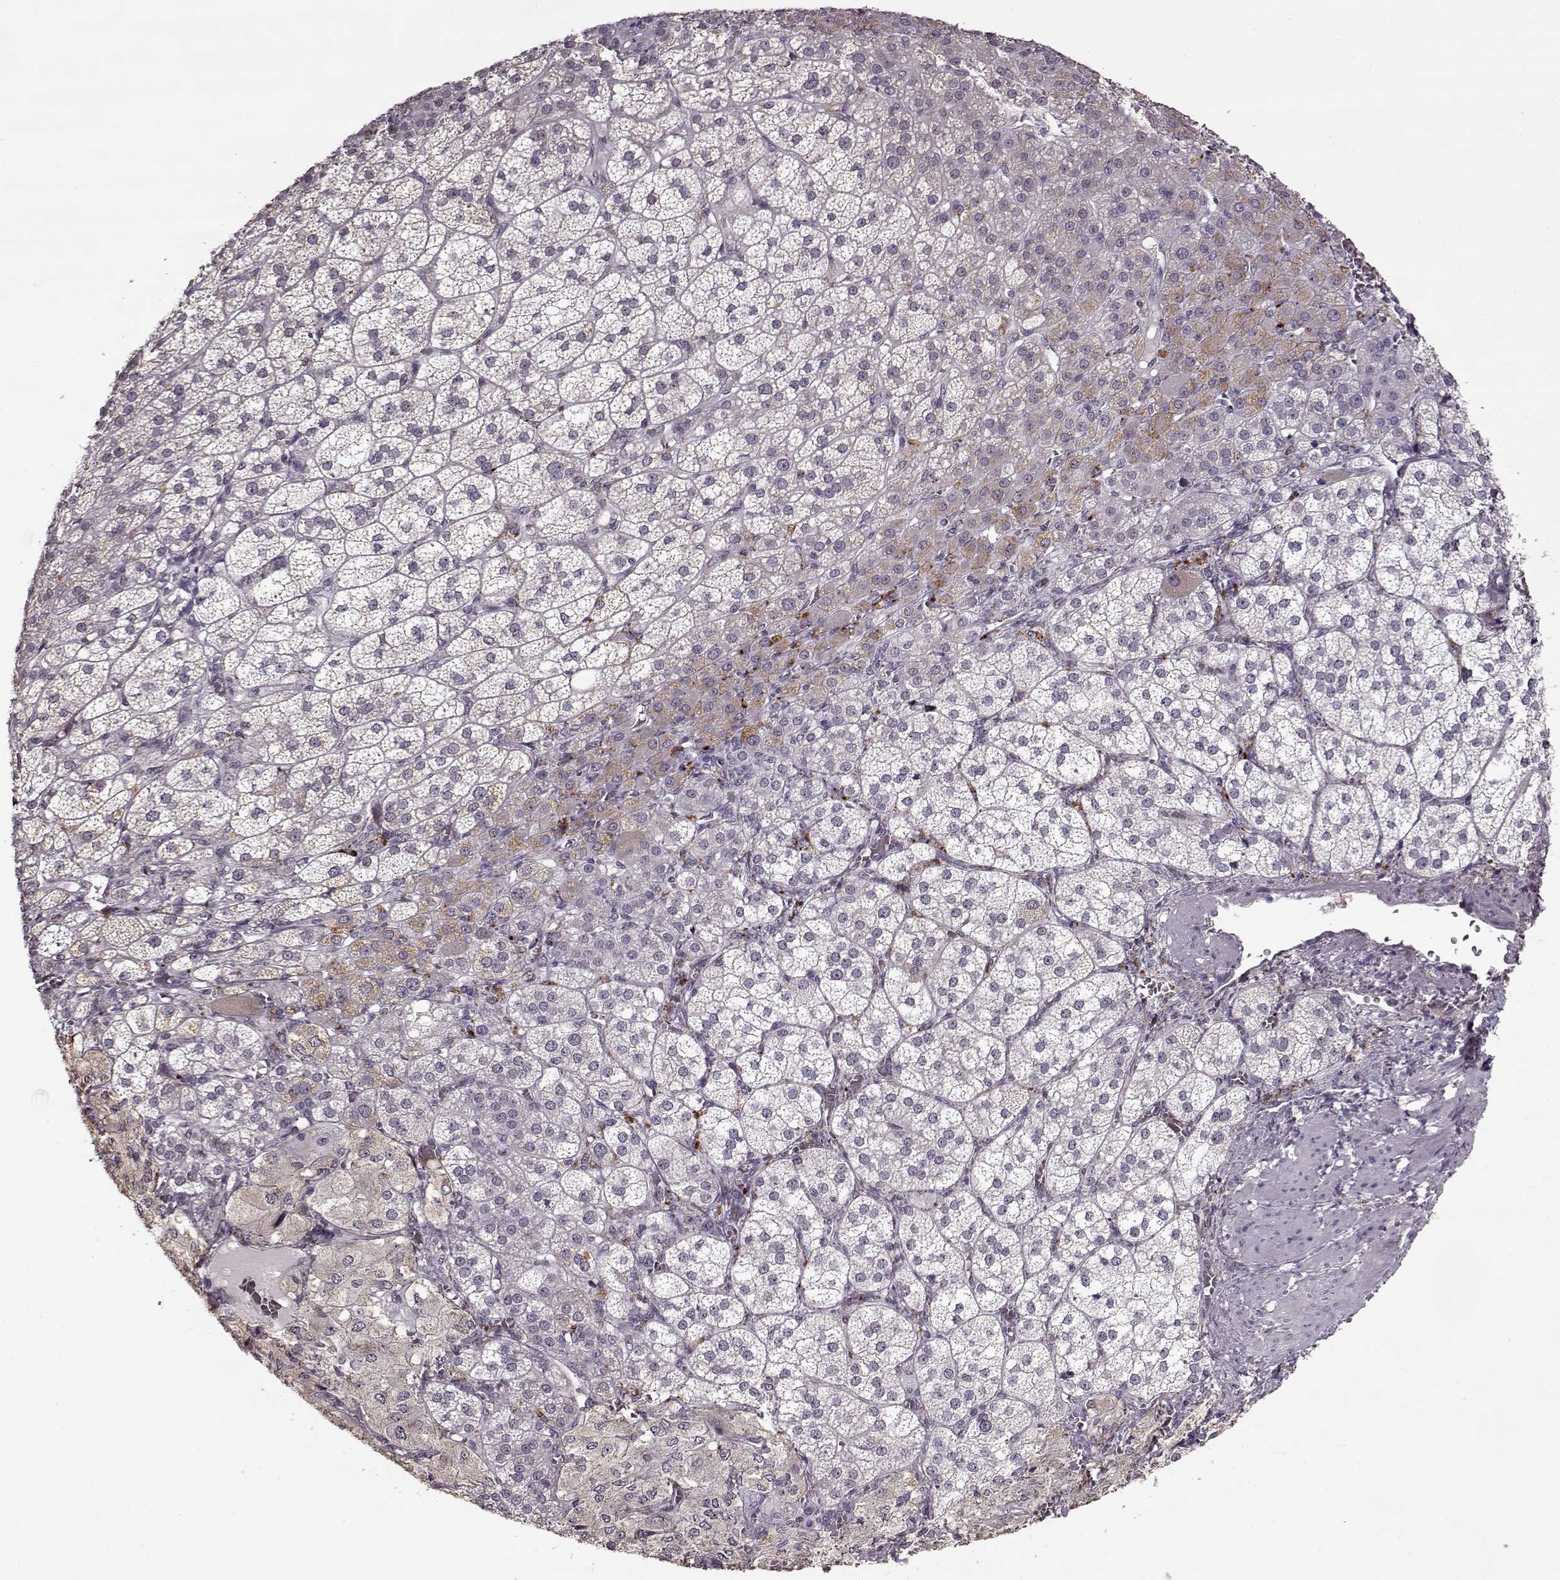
{"staining": {"intensity": "weak", "quantity": "25%-75%", "location": "cytoplasmic/membranous"}, "tissue": "adrenal gland", "cell_type": "Glandular cells", "image_type": "normal", "snomed": [{"axis": "morphology", "description": "Normal tissue, NOS"}, {"axis": "topography", "description": "Adrenal gland"}], "caption": "IHC staining of normal adrenal gland, which demonstrates low levels of weak cytoplasmic/membranous positivity in approximately 25%-75% of glandular cells indicating weak cytoplasmic/membranous protein staining. The staining was performed using DAB (brown) for protein detection and nuclei were counterstained in hematoxylin (blue).", "gene": "ACOT11", "patient": {"sex": "female", "age": 60}}